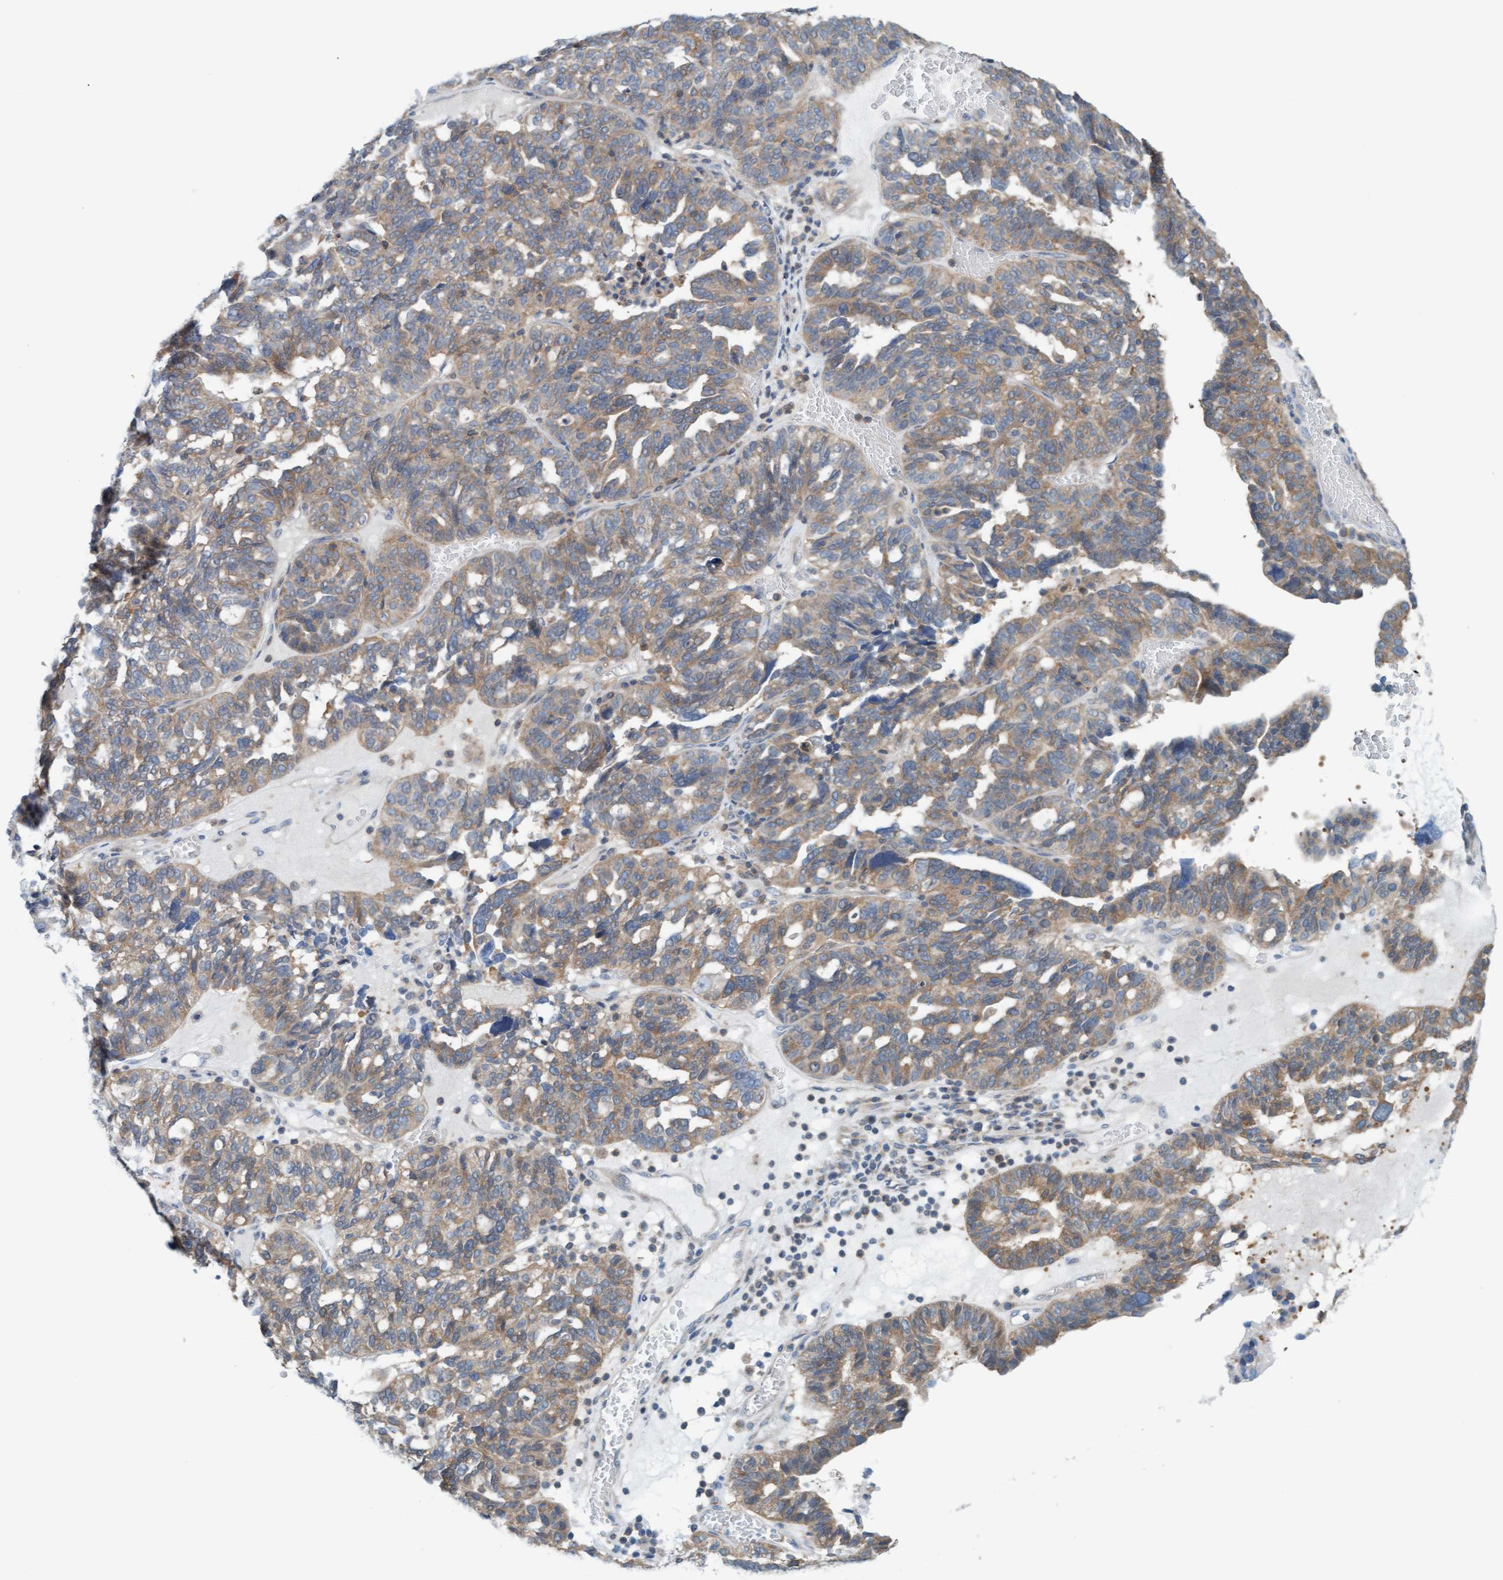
{"staining": {"intensity": "moderate", "quantity": "25%-75%", "location": "cytoplasmic/membranous"}, "tissue": "ovarian cancer", "cell_type": "Tumor cells", "image_type": "cancer", "snomed": [{"axis": "morphology", "description": "Cystadenocarcinoma, serous, NOS"}, {"axis": "topography", "description": "Ovary"}], "caption": "Ovarian cancer (serous cystadenocarcinoma) was stained to show a protein in brown. There is medium levels of moderate cytoplasmic/membranous expression in approximately 25%-75% of tumor cells. (DAB (3,3'-diaminobenzidine) = brown stain, brightfield microscopy at high magnification).", "gene": "UBAP1", "patient": {"sex": "female", "age": 59}}